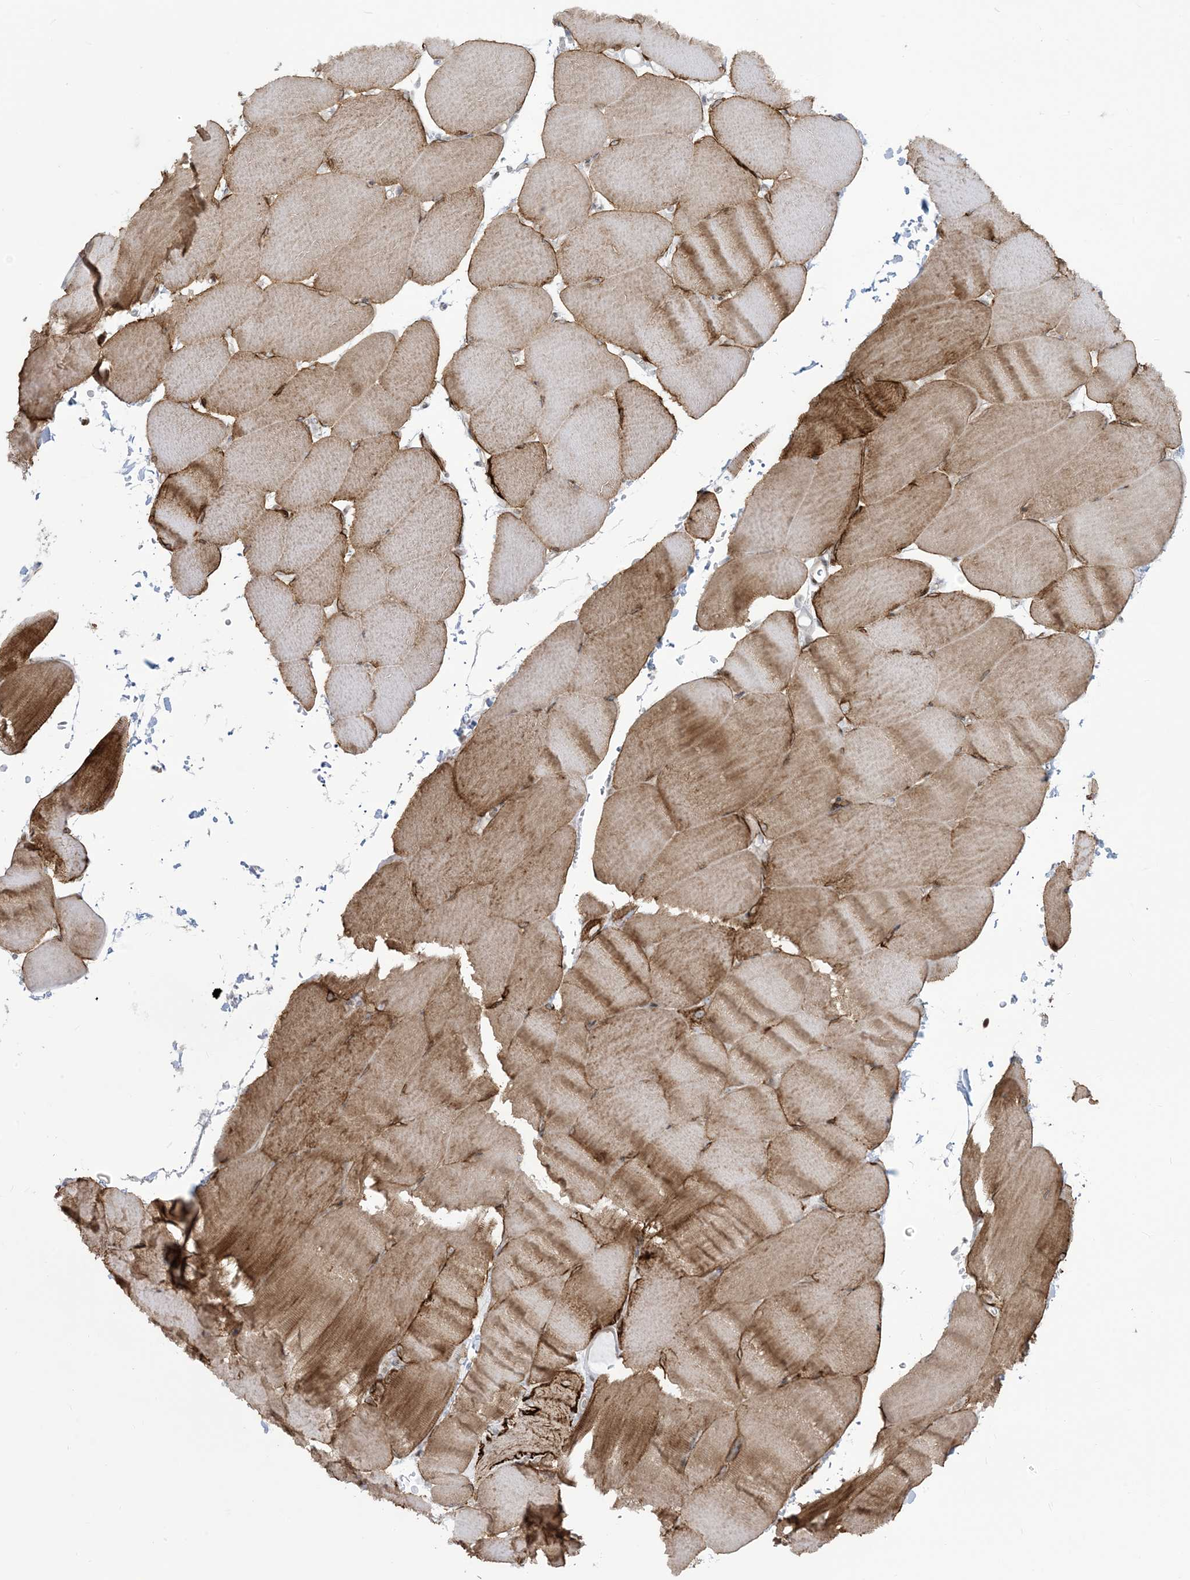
{"staining": {"intensity": "moderate", "quantity": ">75%", "location": "cytoplasmic/membranous"}, "tissue": "skeletal muscle", "cell_type": "Myocytes", "image_type": "normal", "snomed": [{"axis": "morphology", "description": "Normal tissue, NOS"}, {"axis": "topography", "description": "Skeletal muscle"}, {"axis": "topography", "description": "Parathyroid gland"}], "caption": "Skeletal muscle stained with DAB (3,3'-diaminobenzidine) IHC reveals medium levels of moderate cytoplasmic/membranous expression in approximately >75% of myocytes.", "gene": "AFTPH", "patient": {"sex": "female", "age": 37}}